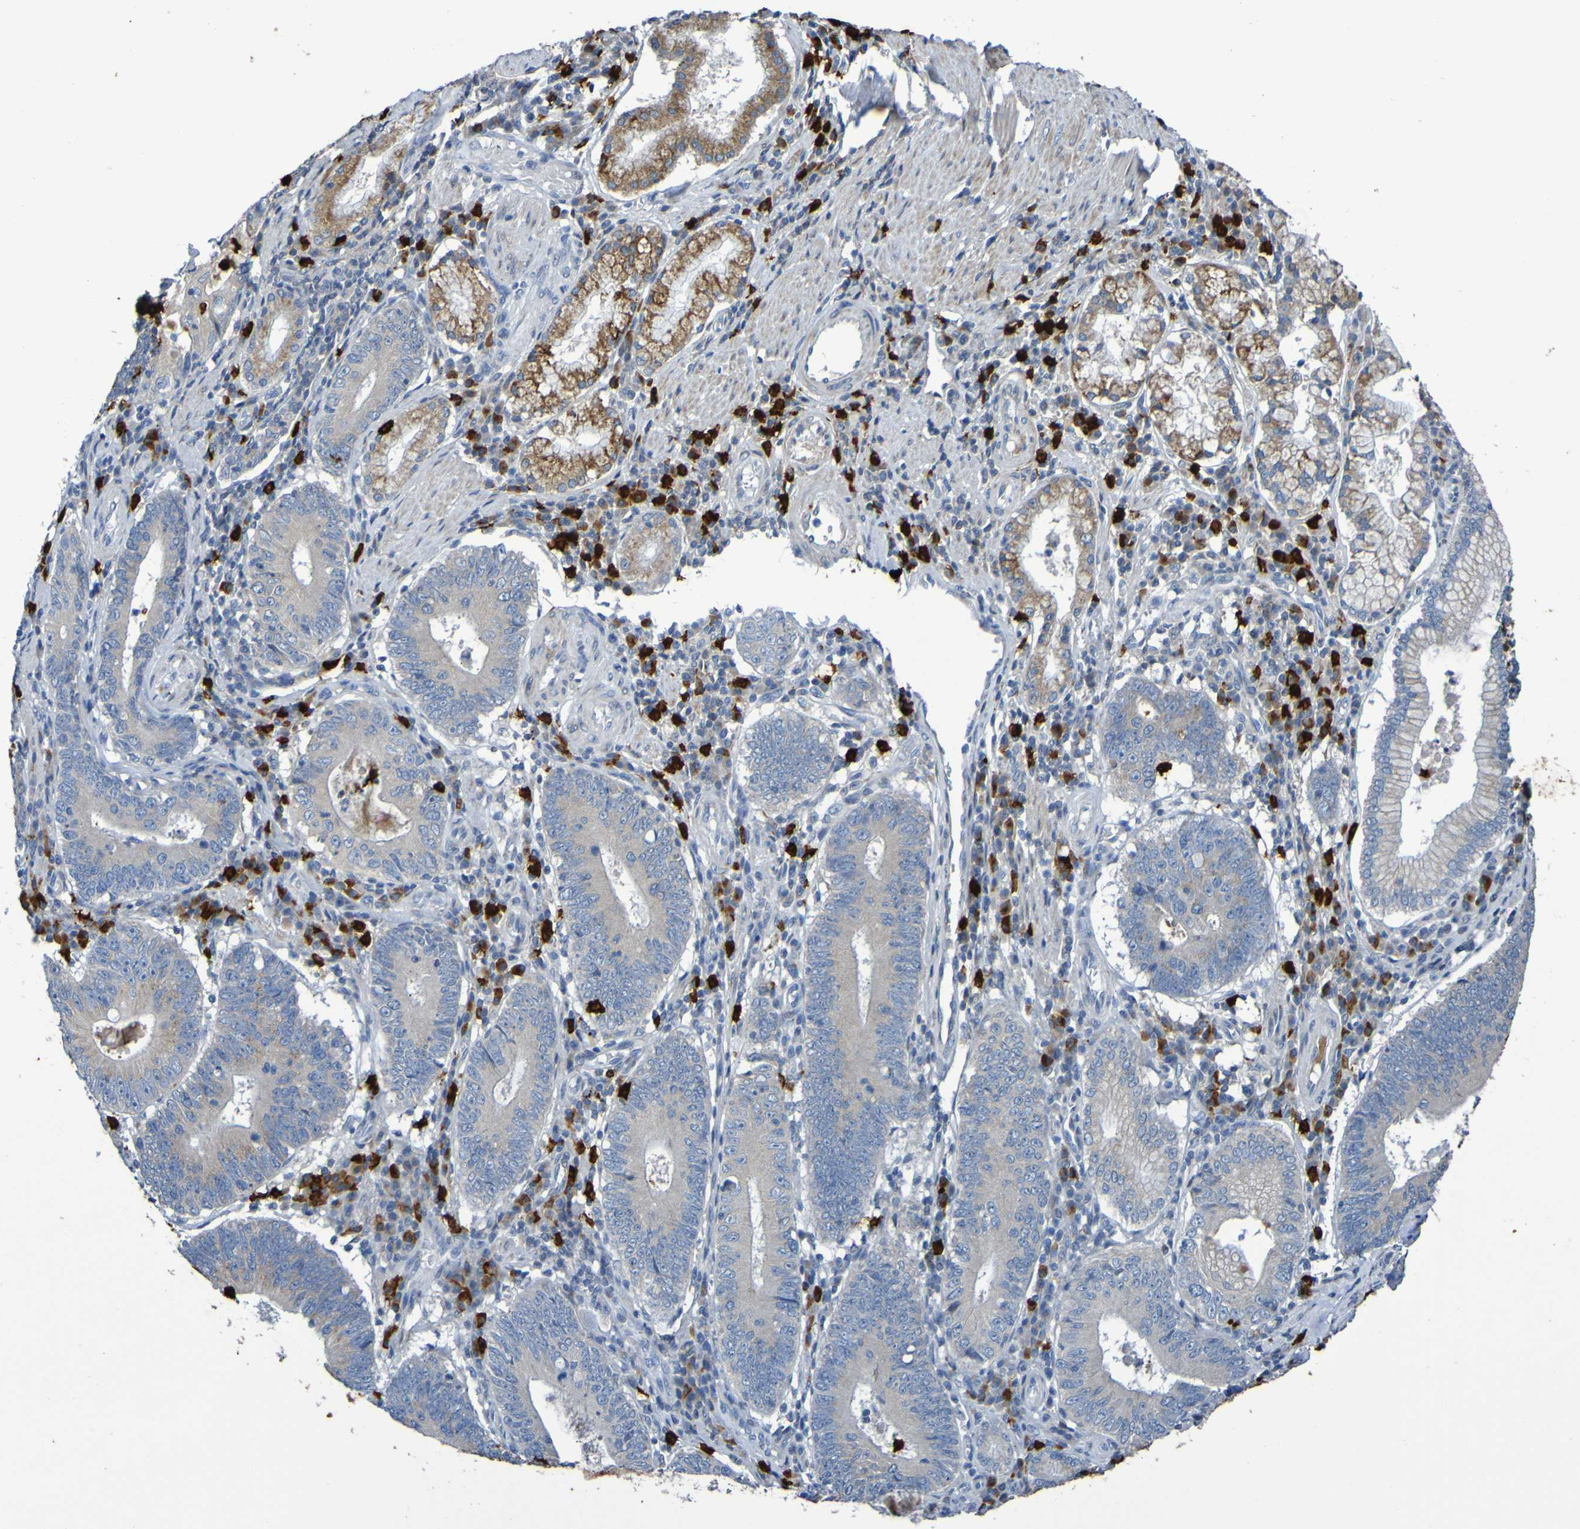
{"staining": {"intensity": "moderate", "quantity": "<25%", "location": "cytoplasmic/membranous"}, "tissue": "stomach cancer", "cell_type": "Tumor cells", "image_type": "cancer", "snomed": [{"axis": "morphology", "description": "Adenocarcinoma, NOS"}, {"axis": "topography", "description": "Stomach"}], "caption": "Adenocarcinoma (stomach) tissue reveals moderate cytoplasmic/membranous staining in approximately <25% of tumor cells The staining was performed using DAB (3,3'-diaminobenzidine) to visualize the protein expression in brown, while the nuclei were stained in blue with hematoxylin (Magnification: 20x).", "gene": "C11orf24", "patient": {"sex": "male", "age": 59}}